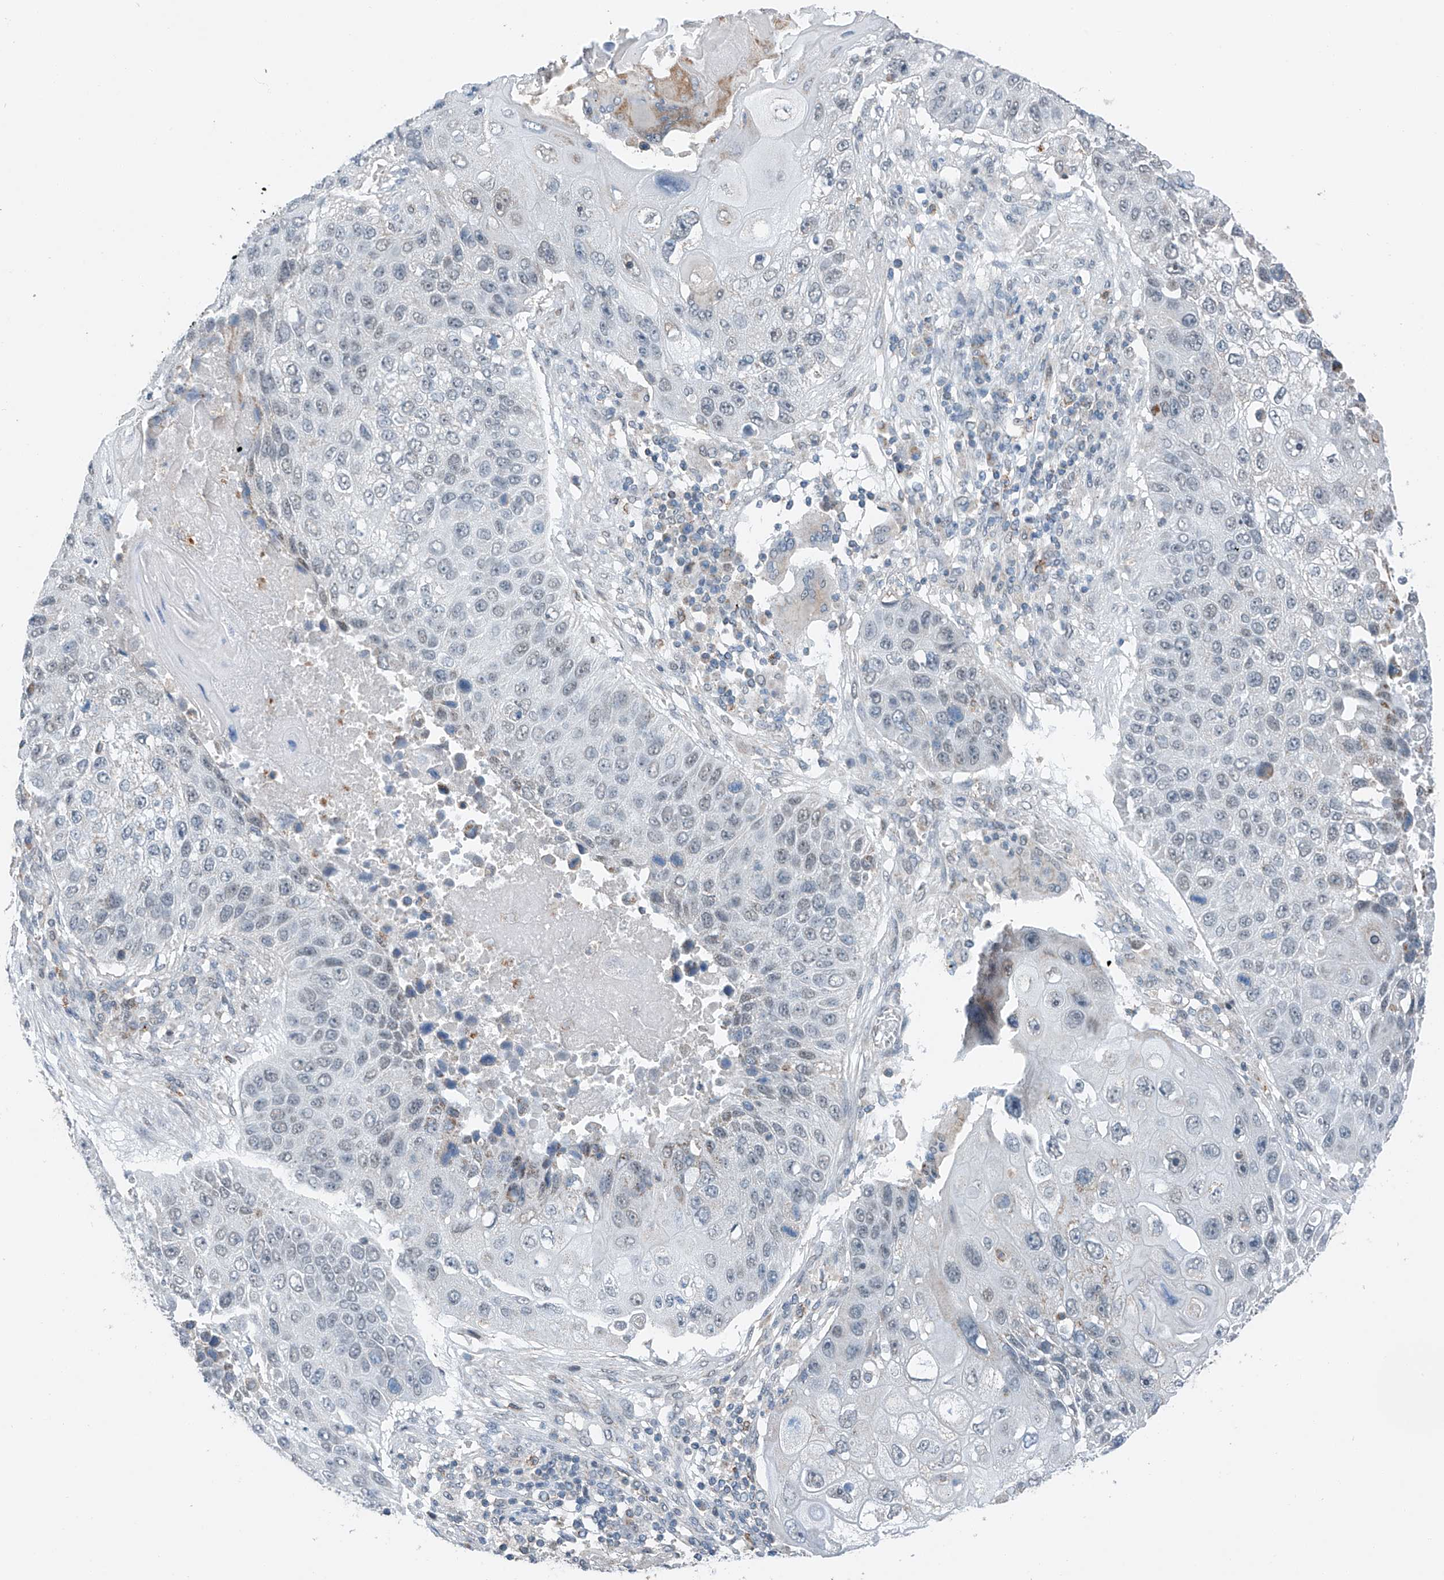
{"staining": {"intensity": "negative", "quantity": "none", "location": "none"}, "tissue": "lung cancer", "cell_type": "Tumor cells", "image_type": "cancer", "snomed": [{"axis": "morphology", "description": "Squamous cell carcinoma, NOS"}, {"axis": "topography", "description": "Lung"}], "caption": "Micrograph shows no significant protein staining in tumor cells of lung cancer.", "gene": "KLF15", "patient": {"sex": "male", "age": 61}}